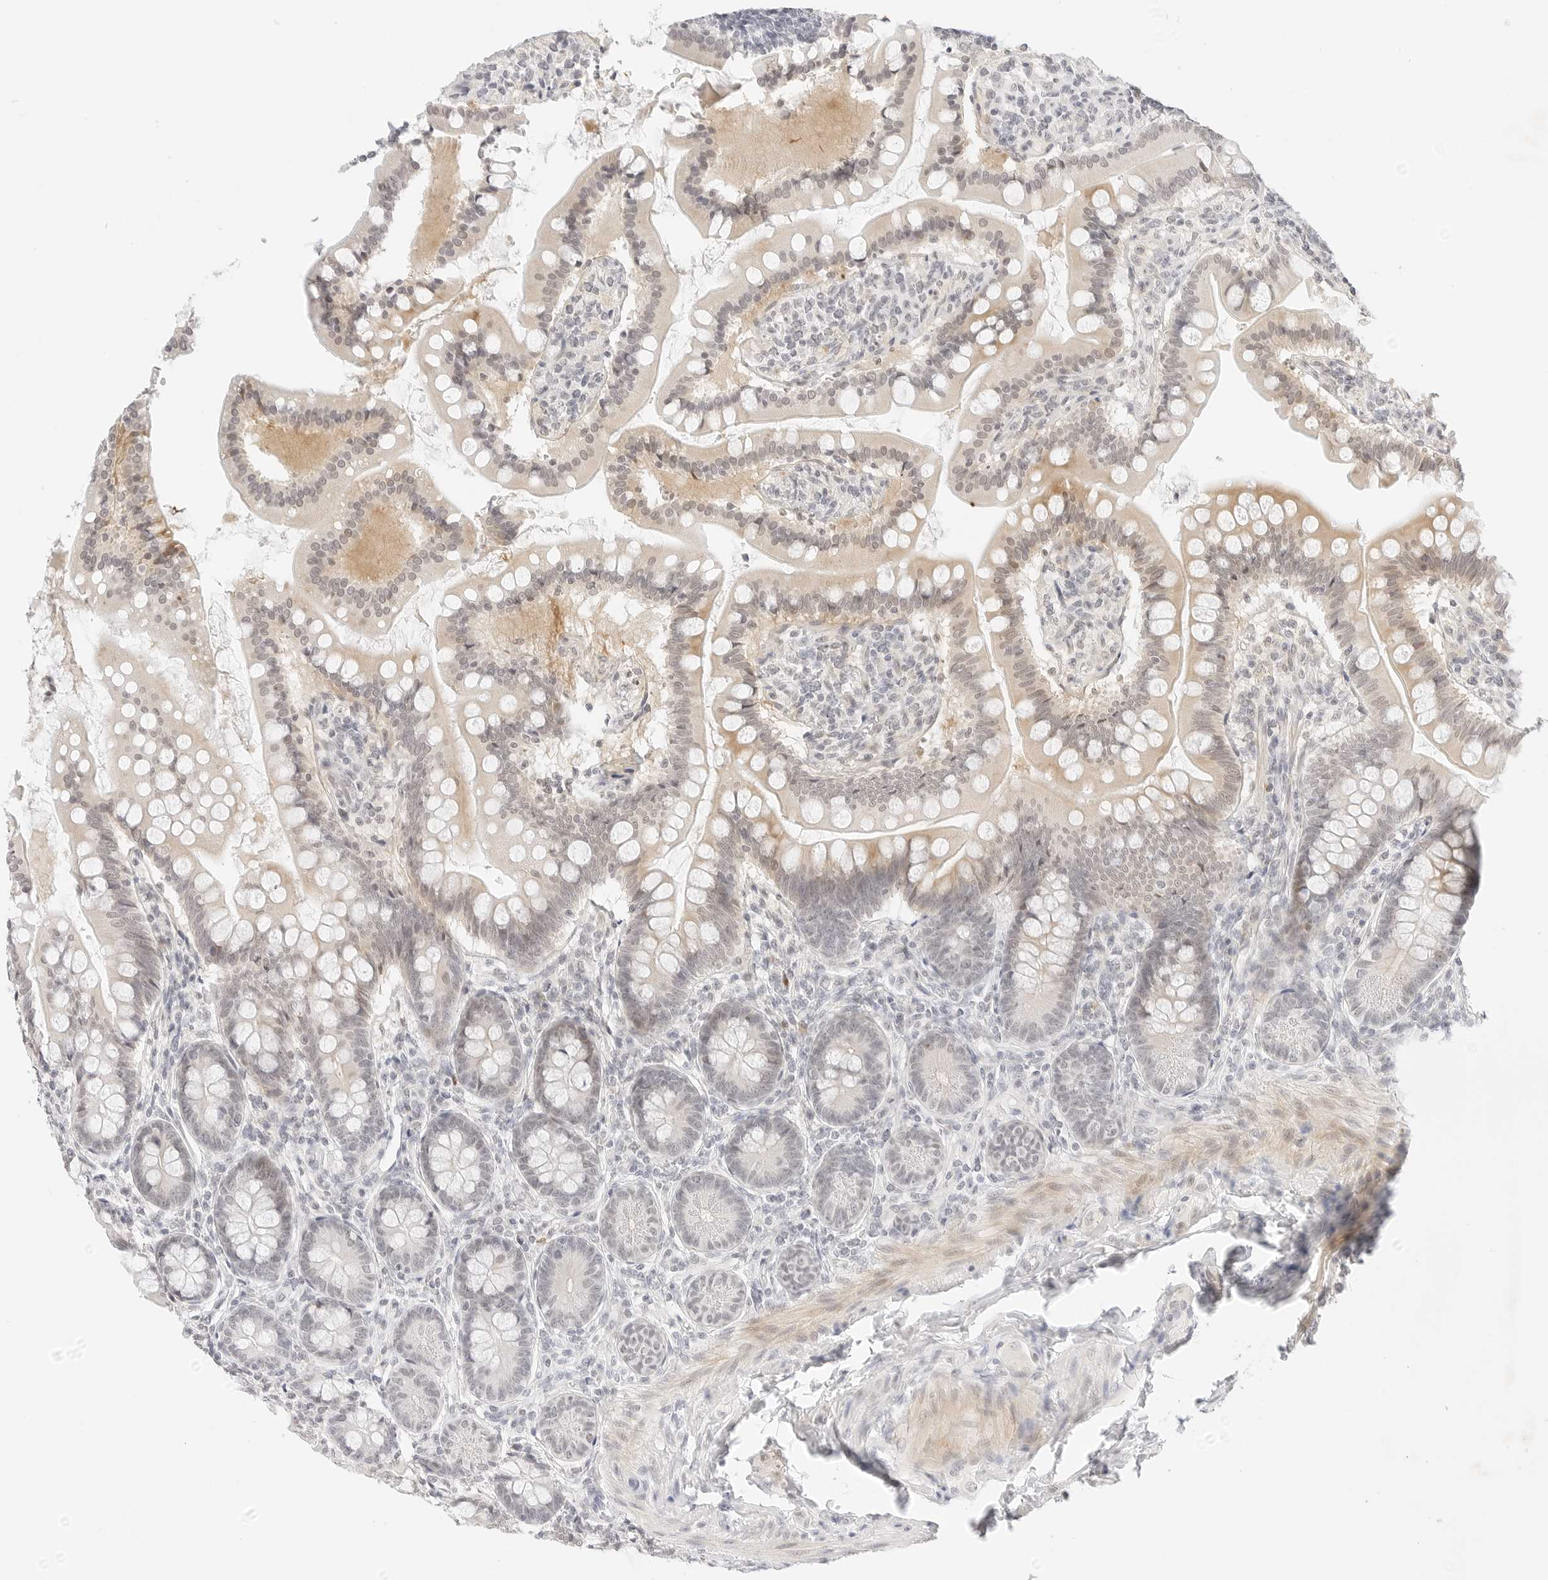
{"staining": {"intensity": "weak", "quantity": ">75%", "location": "cytoplasmic/membranous,nuclear"}, "tissue": "small intestine", "cell_type": "Glandular cells", "image_type": "normal", "snomed": [{"axis": "morphology", "description": "Normal tissue, NOS"}, {"axis": "topography", "description": "Small intestine"}], "caption": "Immunohistochemistry micrograph of benign human small intestine stained for a protein (brown), which displays low levels of weak cytoplasmic/membranous,nuclear positivity in about >75% of glandular cells.", "gene": "XKR4", "patient": {"sex": "male", "age": 7}}